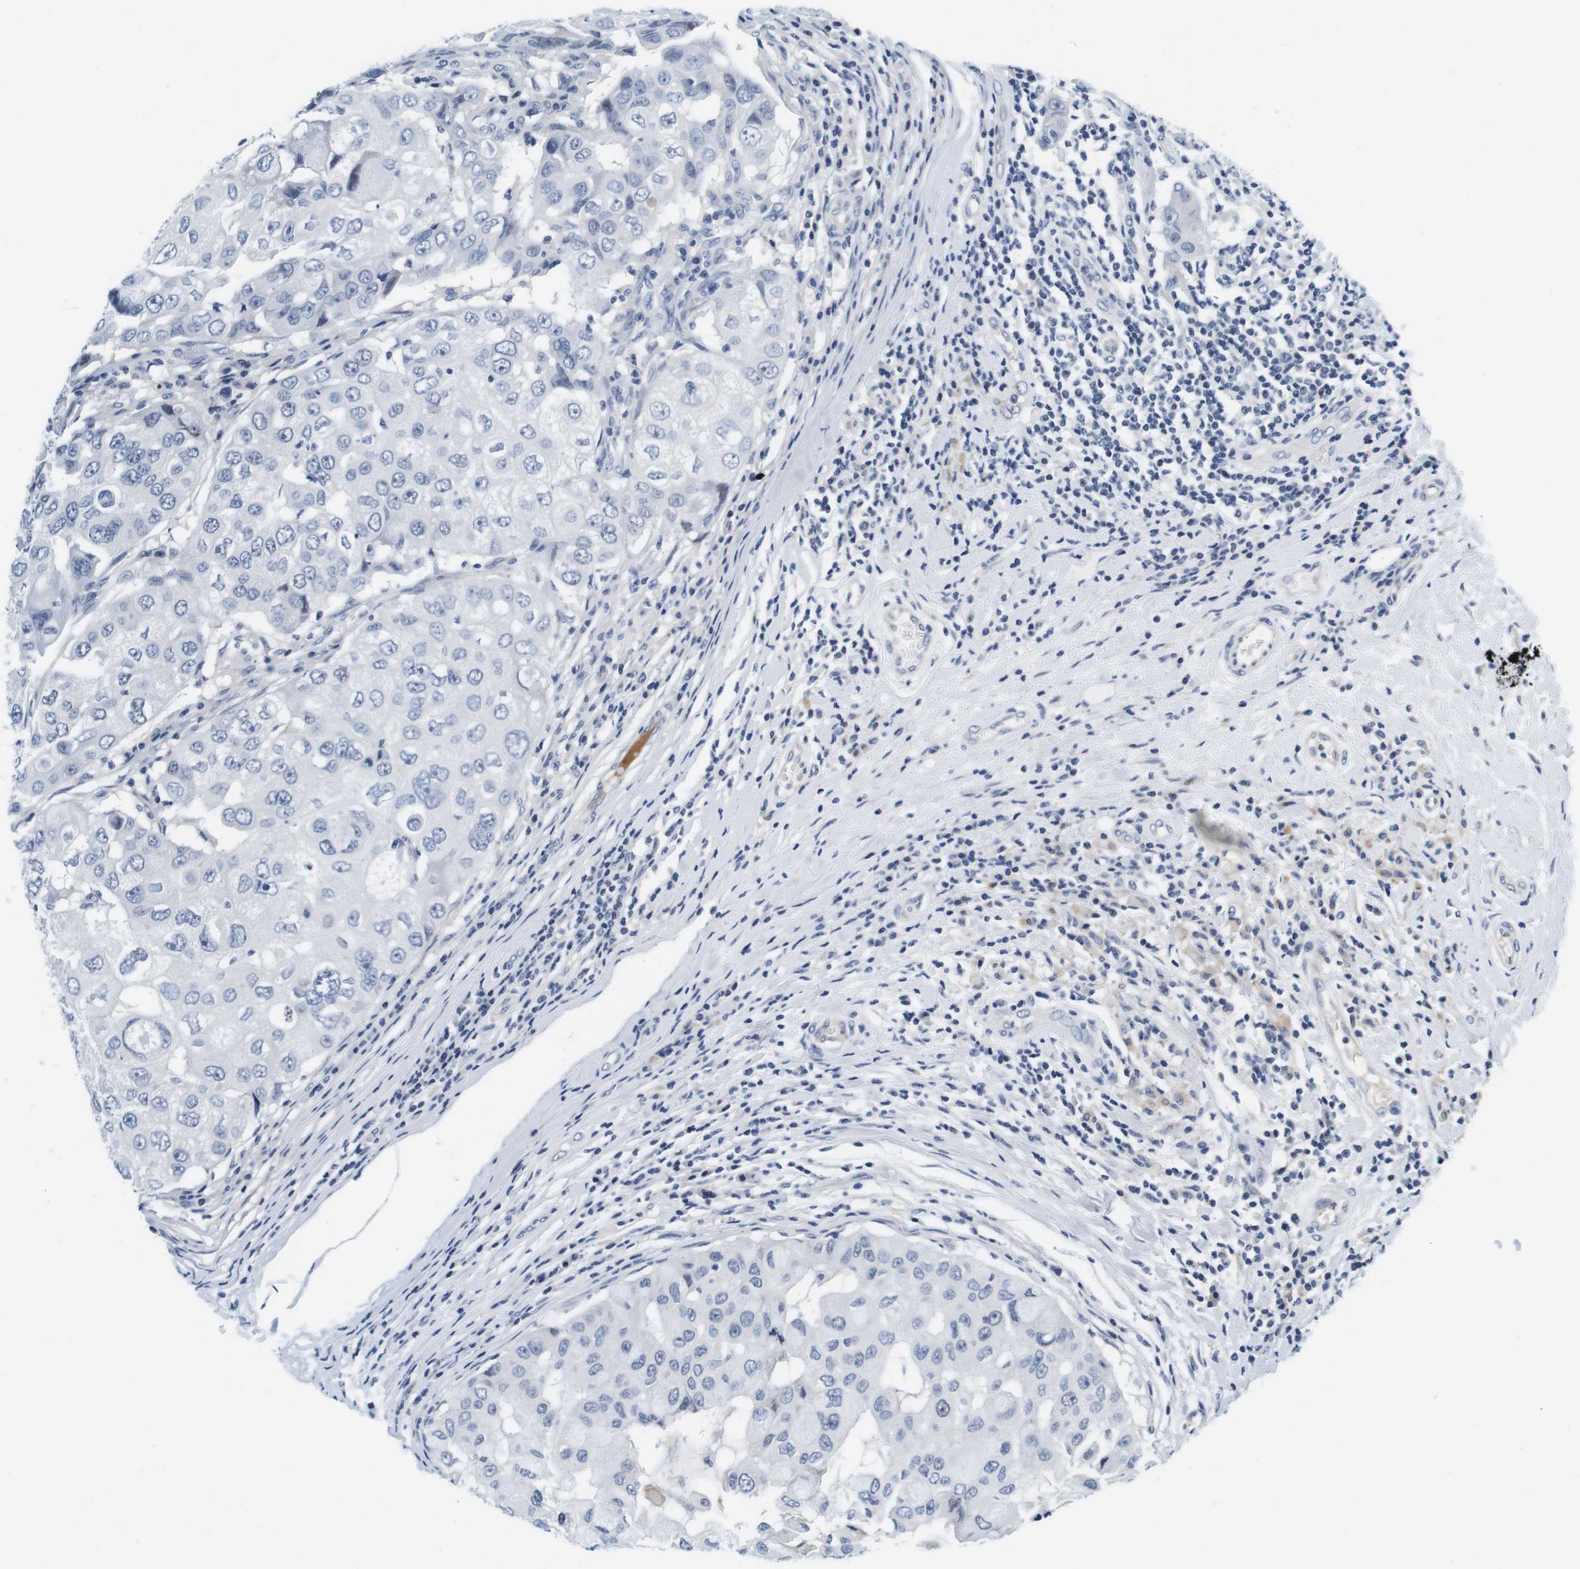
{"staining": {"intensity": "negative", "quantity": "none", "location": "none"}, "tissue": "breast cancer", "cell_type": "Tumor cells", "image_type": "cancer", "snomed": [{"axis": "morphology", "description": "Duct carcinoma"}, {"axis": "topography", "description": "Breast"}], "caption": "The image demonstrates no staining of tumor cells in breast cancer (intraductal carcinoma).", "gene": "KCNJ5", "patient": {"sex": "female", "age": 27}}